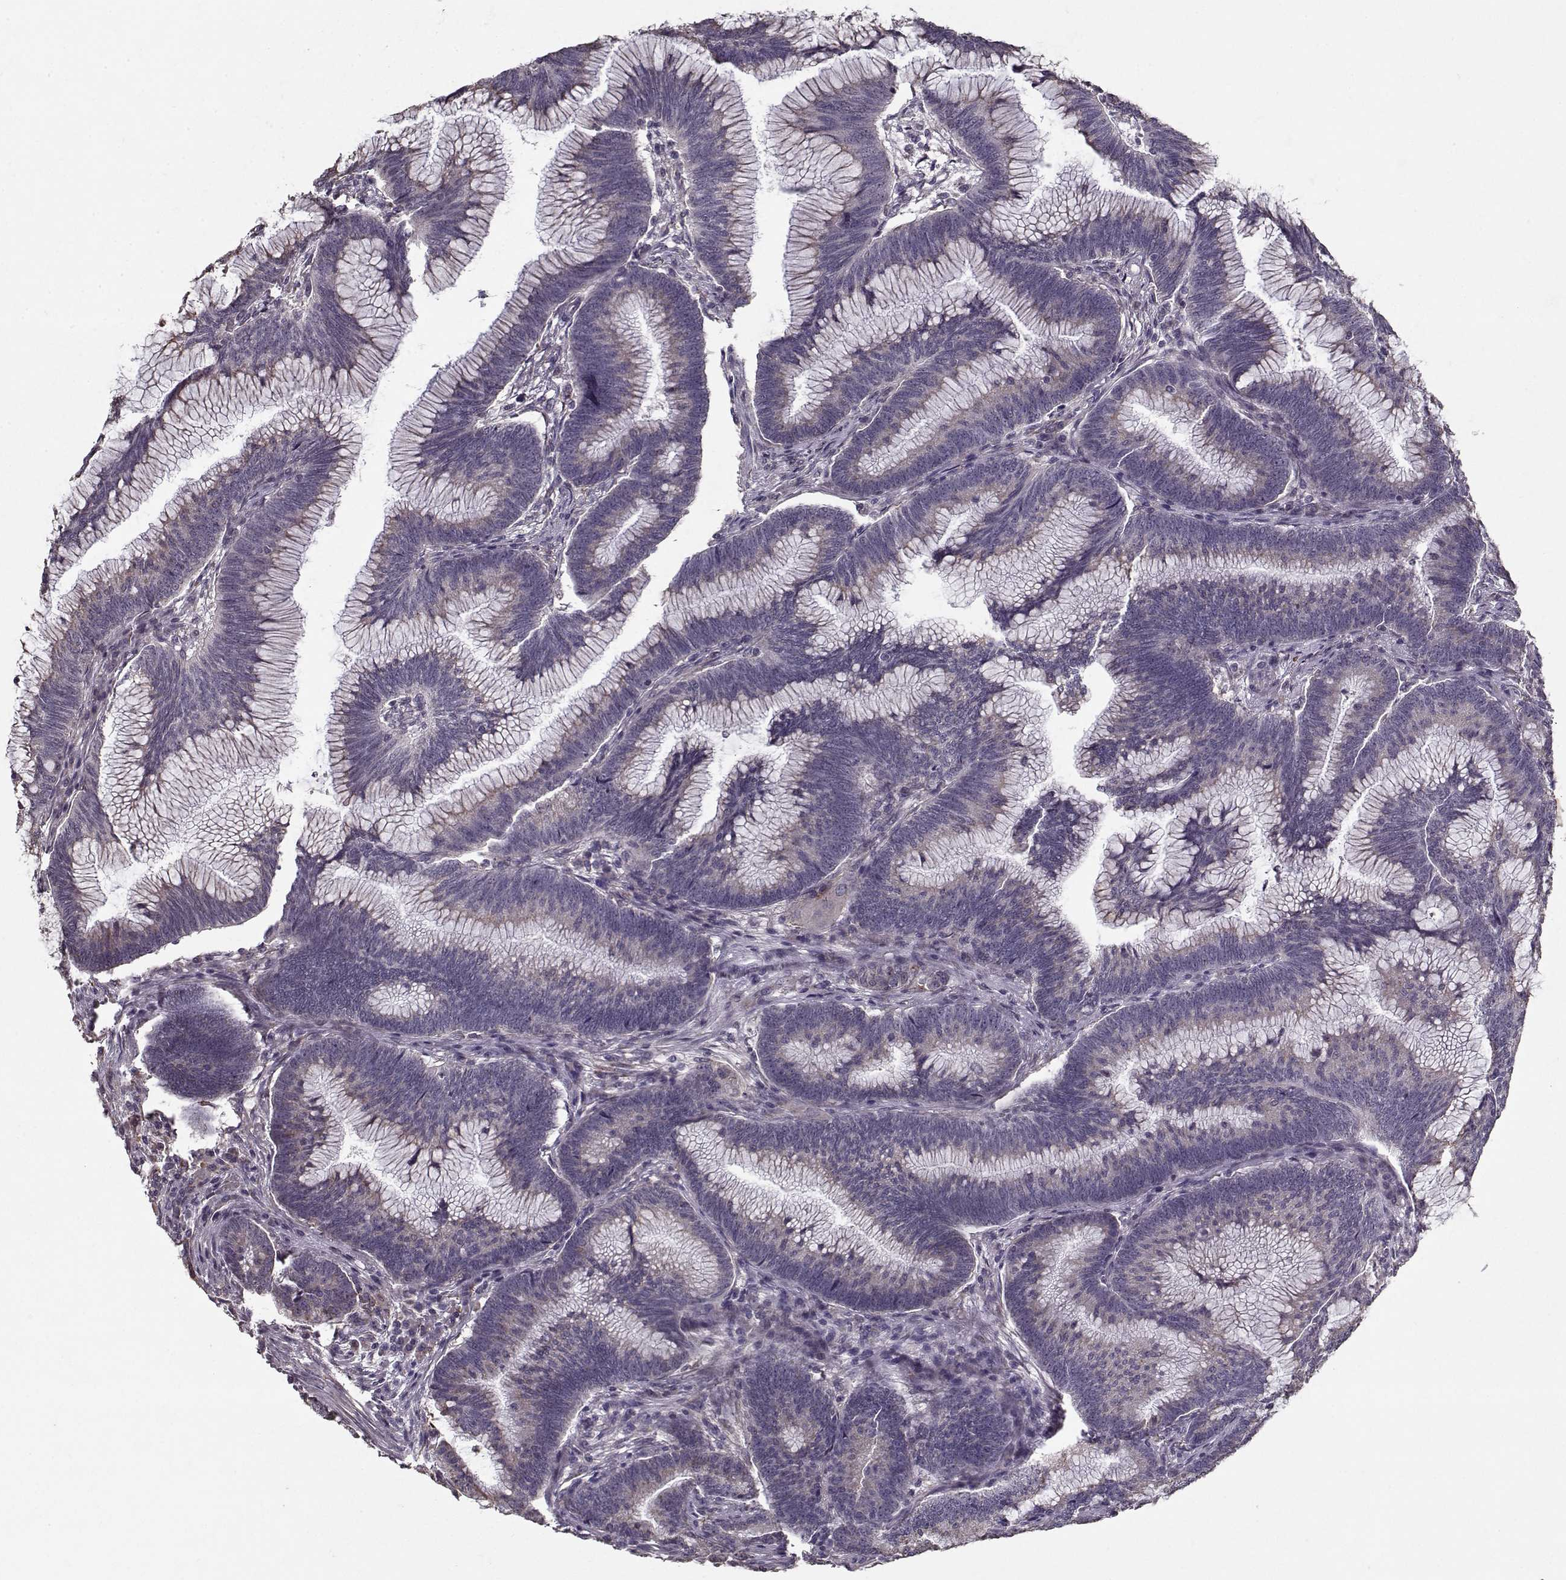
{"staining": {"intensity": "weak", "quantity": "25%-75%", "location": "cytoplasmic/membranous"}, "tissue": "colorectal cancer", "cell_type": "Tumor cells", "image_type": "cancer", "snomed": [{"axis": "morphology", "description": "Adenocarcinoma, NOS"}, {"axis": "topography", "description": "Colon"}], "caption": "Colorectal cancer (adenocarcinoma) tissue shows weak cytoplasmic/membranous positivity in about 25%-75% of tumor cells, visualized by immunohistochemistry.", "gene": "LAMA2", "patient": {"sex": "female", "age": 78}}